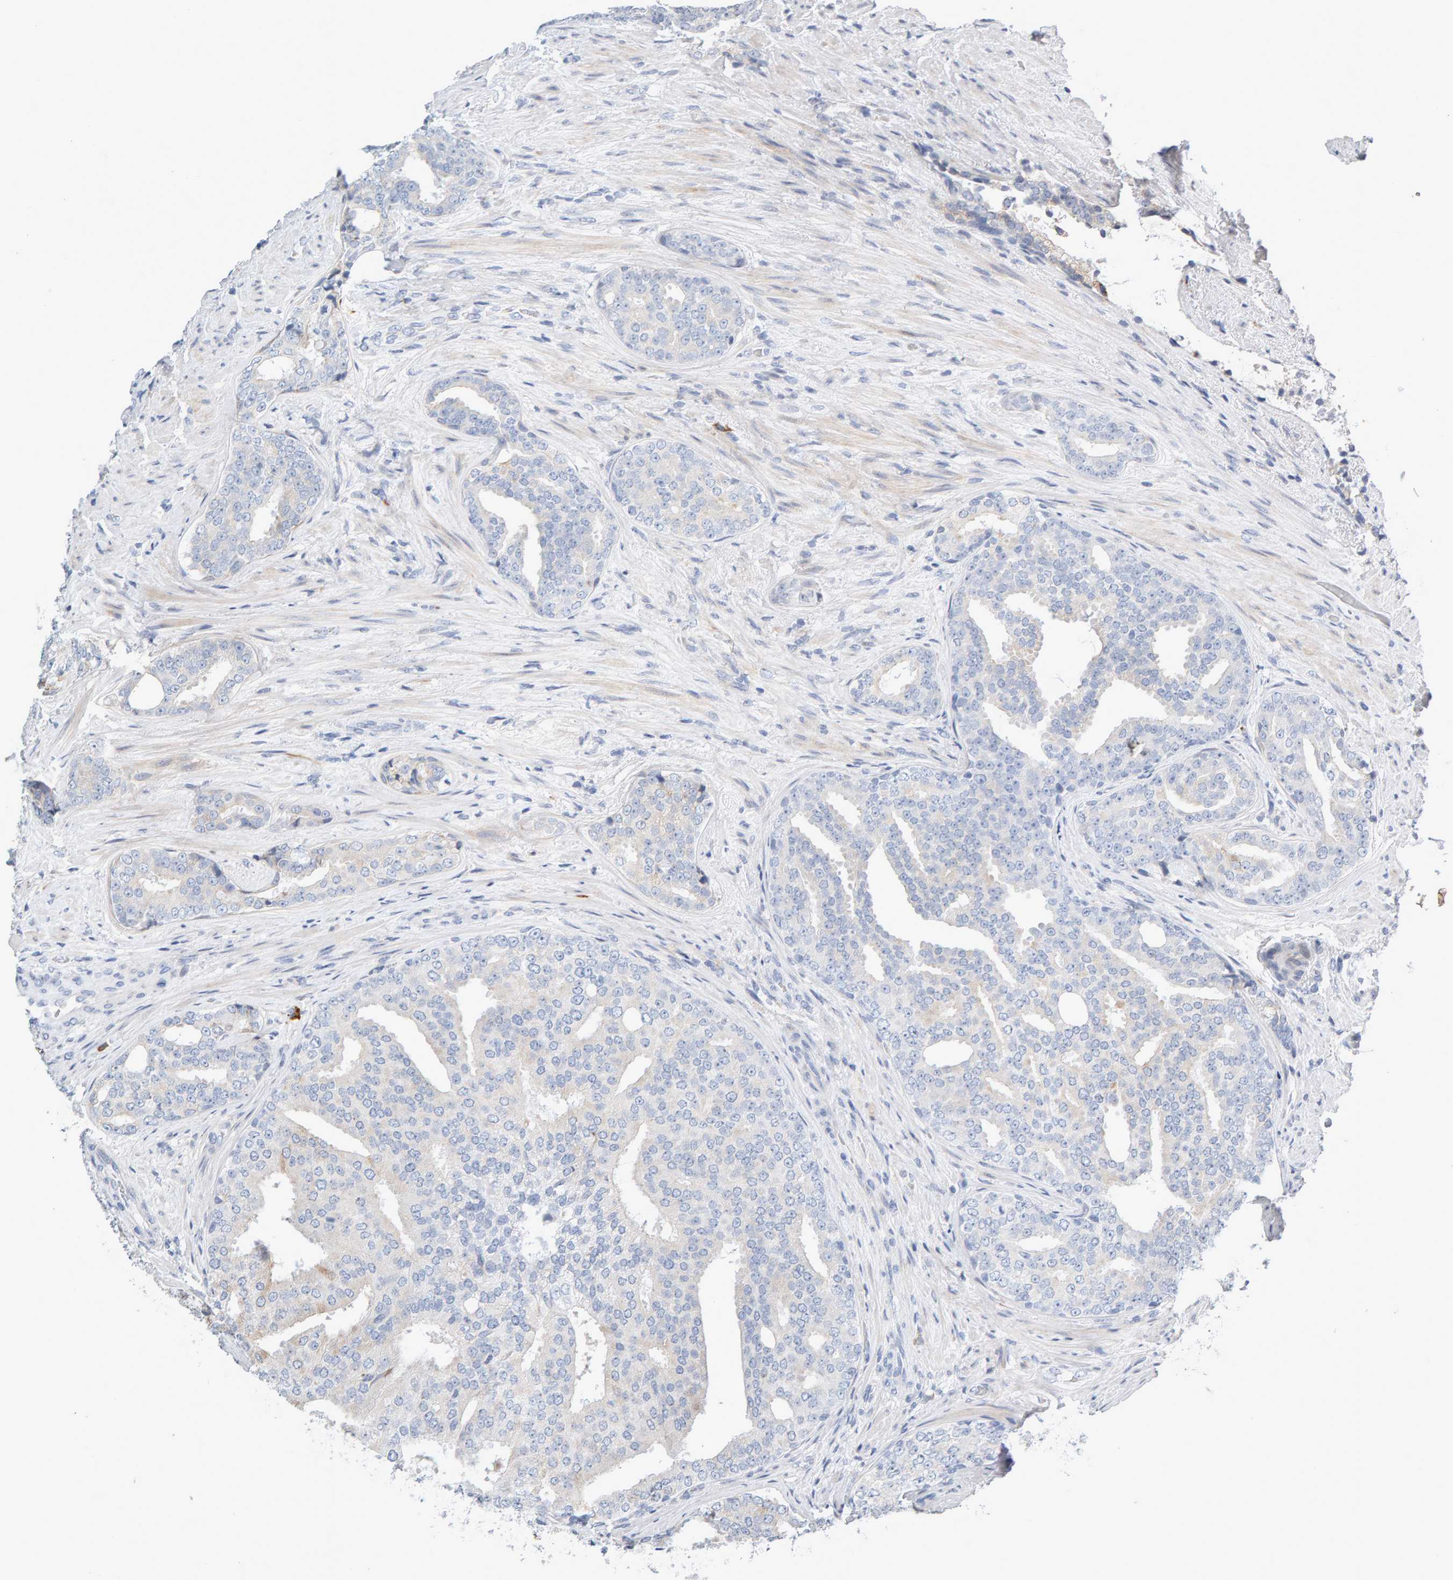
{"staining": {"intensity": "negative", "quantity": "none", "location": "none"}, "tissue": "prostate cancer", "cell_type": "Tumor cells", "image_type": "cancer", "snomed": [{"axis": "morphology", "description": "Adenocarcinoma, High grade"}, {"axis": "topography", "description": "Prostate"}], "caption": "High-grade adenocarcinoma (prostate) was stained to show a protein in brown. There is no significant positivity in tumor cells.", "gene": "ENGASE", "patient": {"sex": "male", "age": 71}}